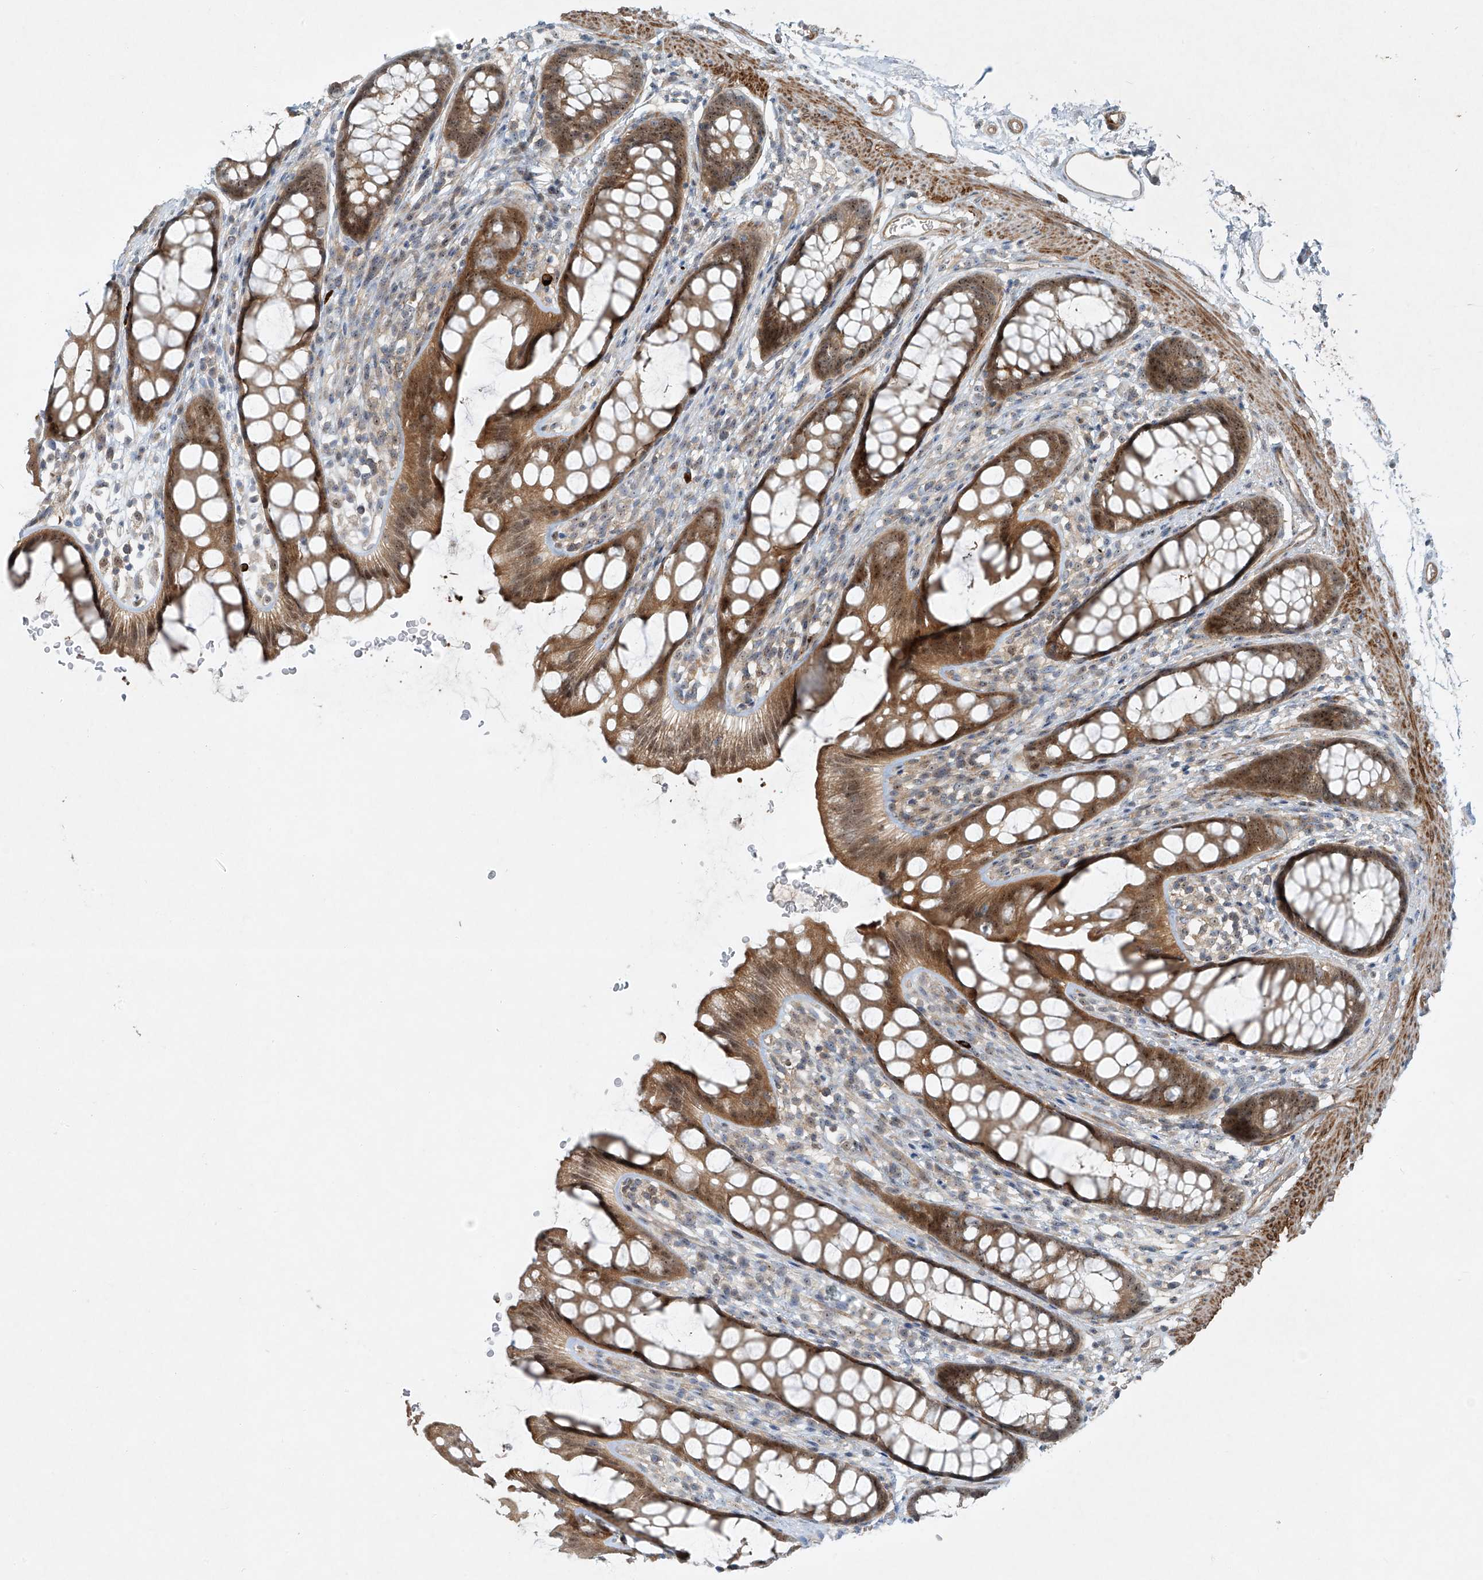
{"staining": {"intensity": "moderate", "quantity": ">75%", "location": "cytoplasmic/membranous,nuclear"}, "tissue": "rectum", "cell_type": "Glandular cells", "image_type": "normal", "snomed": [{"axis": "morphology", "description": "Normal tissue, NOS"}, {"axis": "topography", "description": "Rectum"}], "caption": "IHC histopathology image of unremarkable rectum: human rectum stained using immunohistochemistry shows medium levels of moderate protein expression localized specifically in the cytoplasmic/membranous,nuclear of glandular cells, appearing as a cytoplasmic/membranous,nuclear brown color.", "gene": "PPCS", "patient": {"sex": "female", "age": 65}}